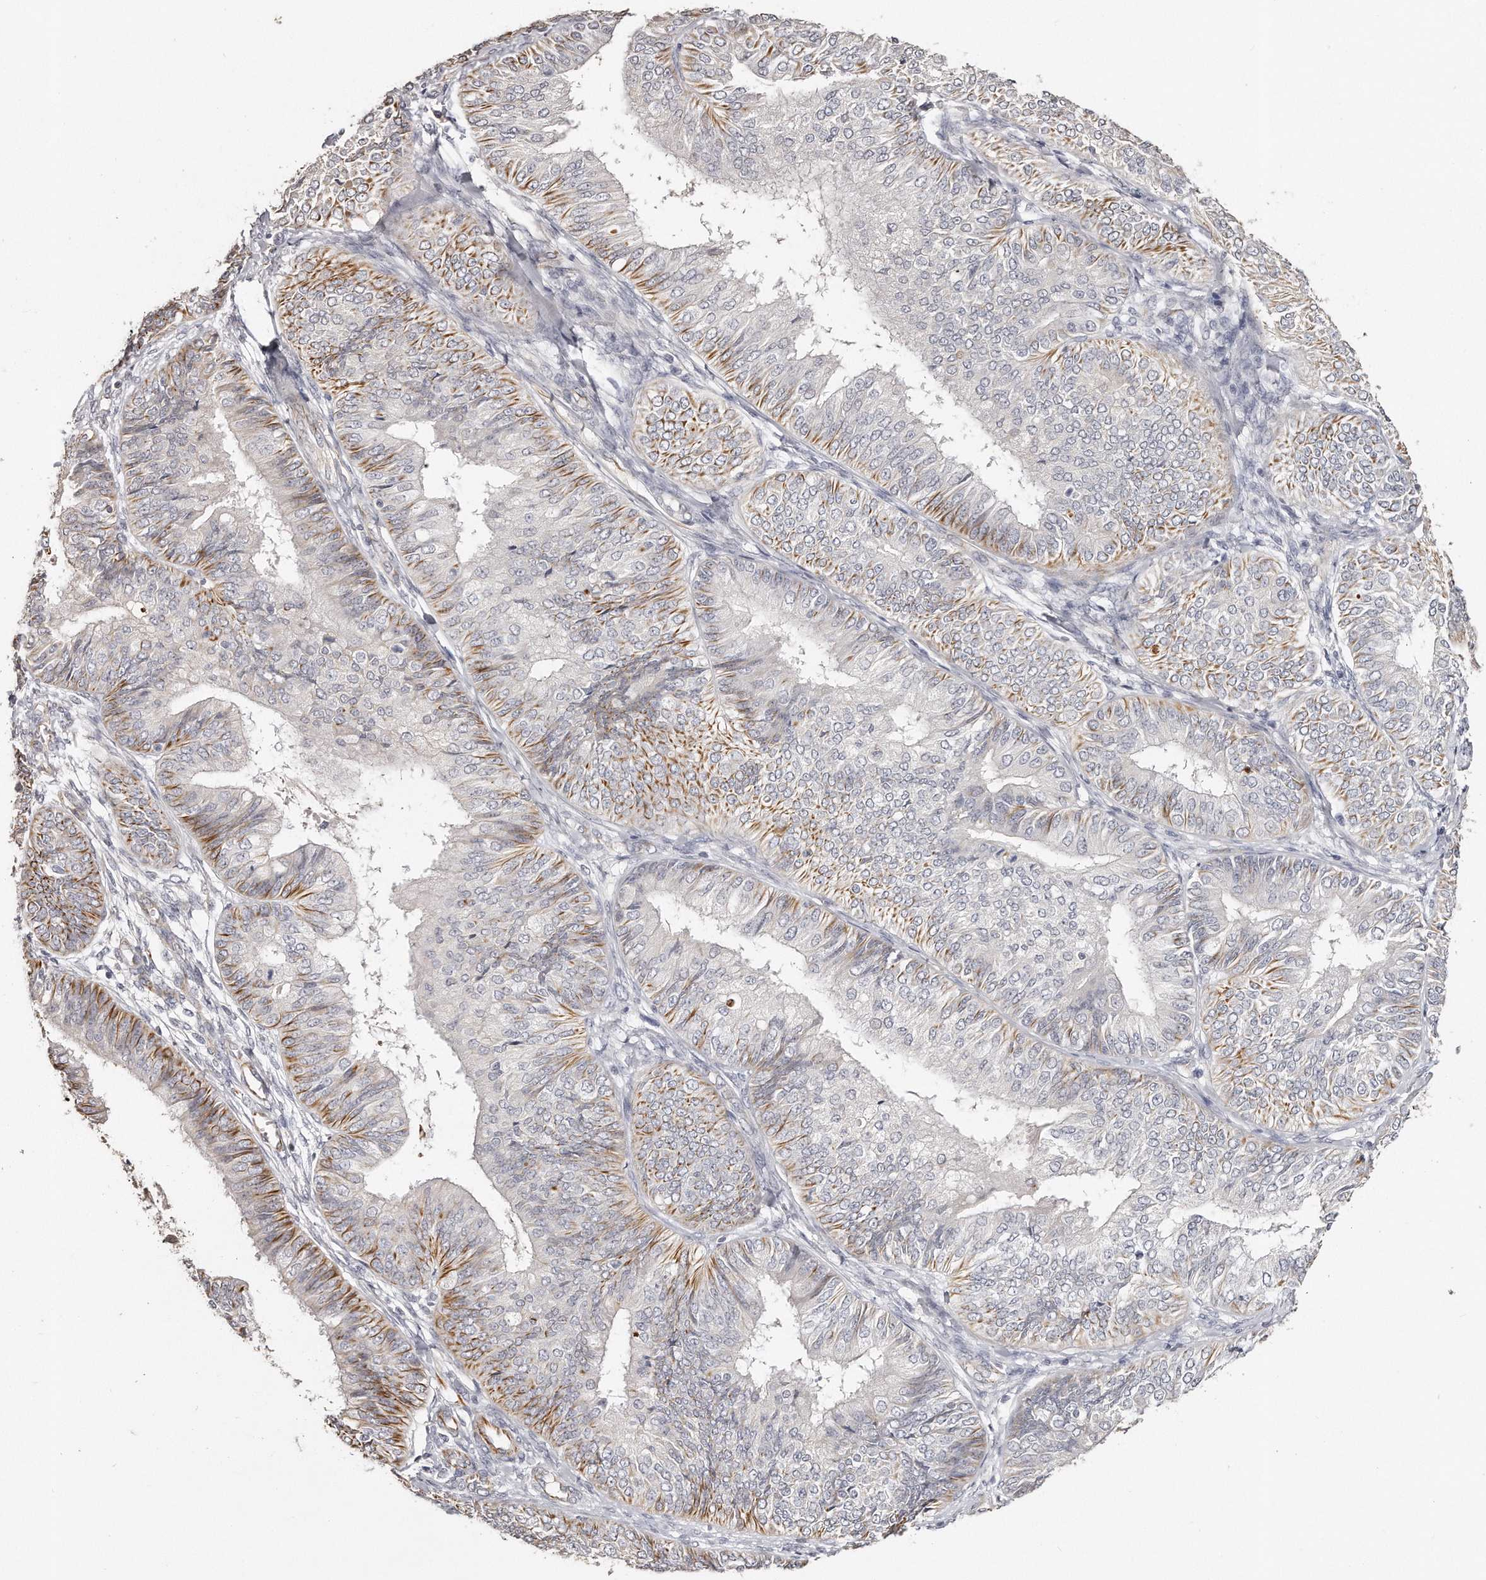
{"staining": {"intensity": "moderate", "quantity": "25%-75%", "location": "cytoplasmic/membranous"}, "tissue": "endometrial cancer", "cell_type": "Tumor cells", "image_type": "cancer", "snomed": [{"axis": "morphology", "description": "Adenocarcinoma, NOS"}, {"axis": "topography", "description": "Endometrium"}], "caption": "A photomicrograph of human endometrial cancer stained for a protein exhibits moderate cytoplasmic/membranous brown staining in tumor cells. (Brightfield microscopy of DAB IHC at high magnification).", "gene": "ZYG11A", "patient": {"sex": "female", "age": 58}}